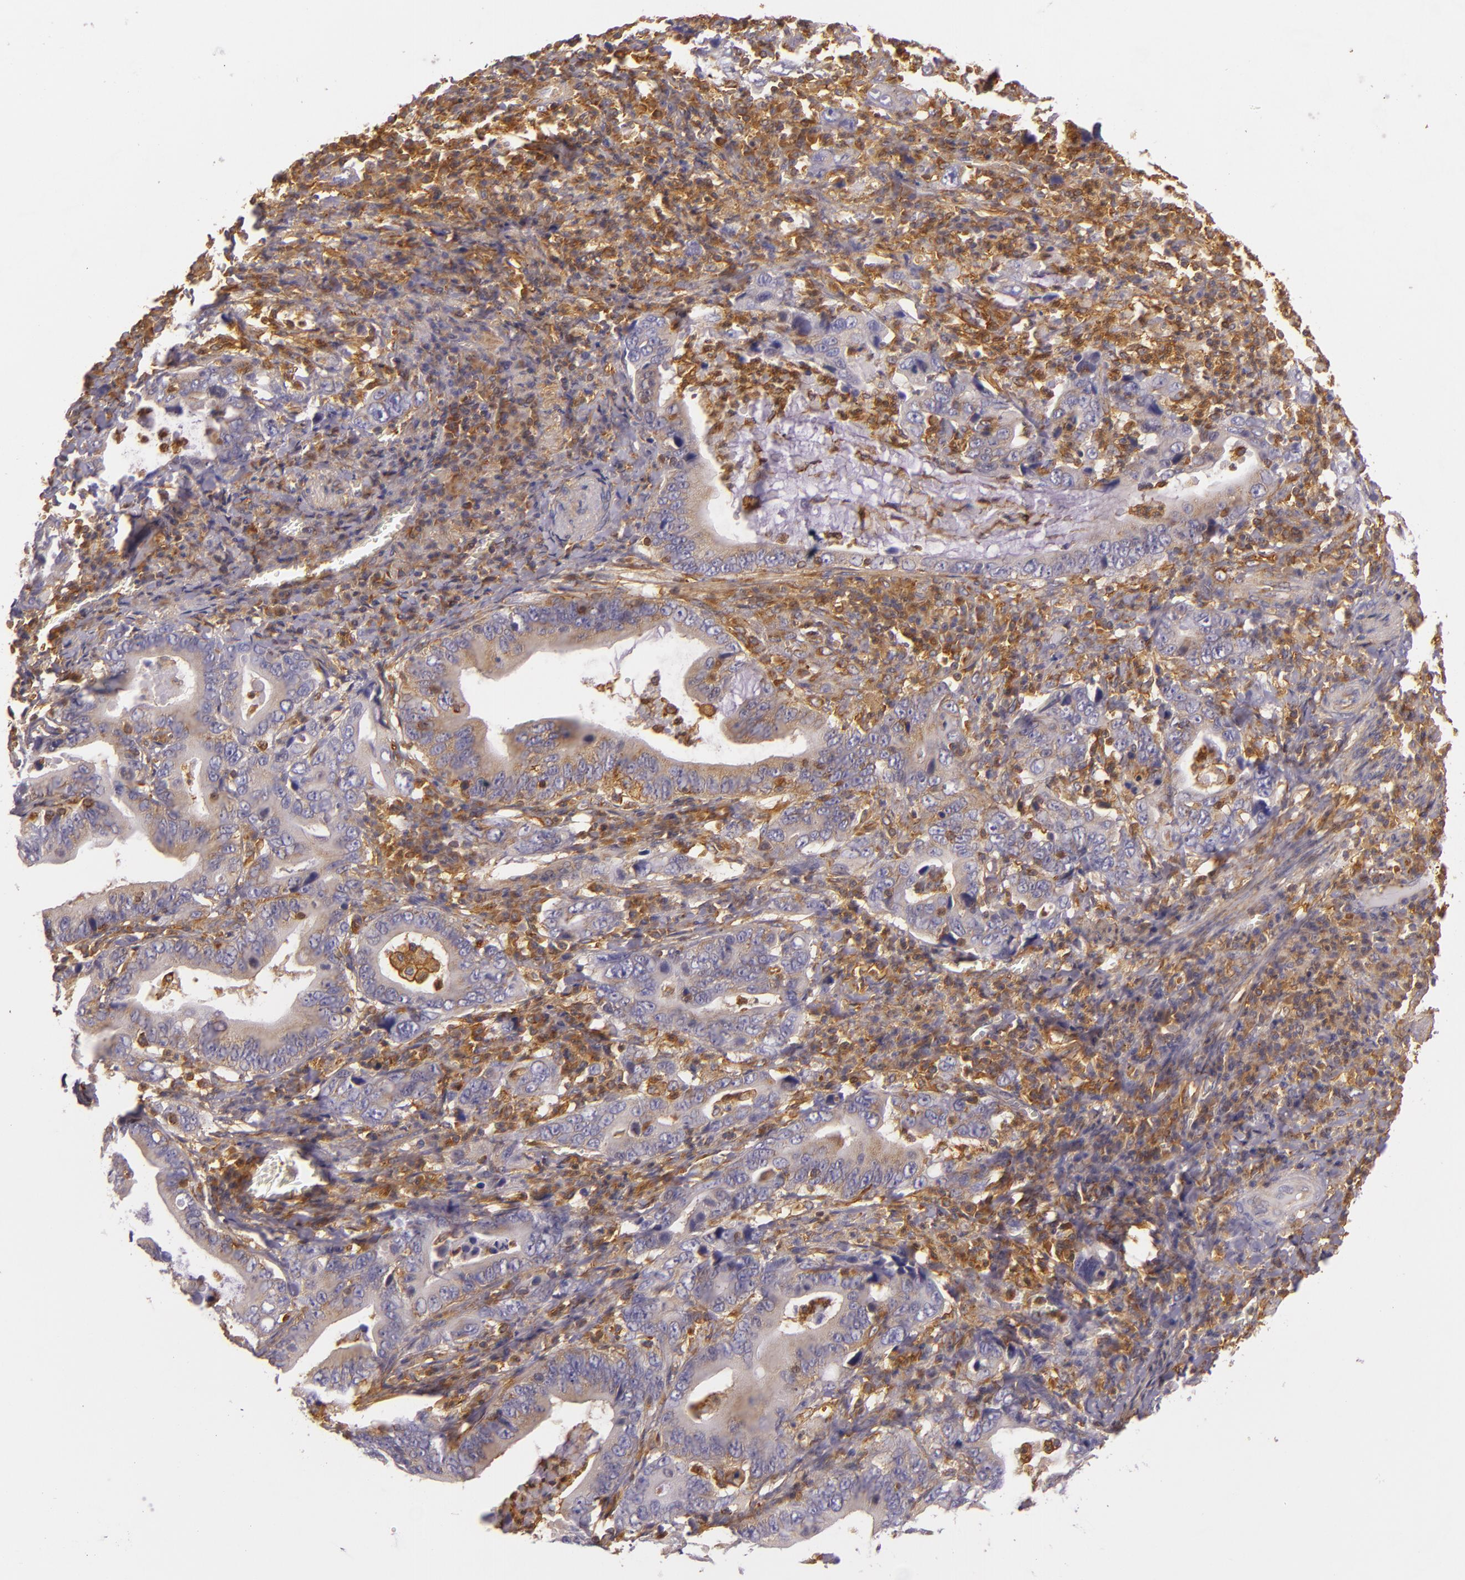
{"staining": {"intensity": "moderate", "quantity": "25%-75%", "location": "cytoplasmic/membranous"}, "tissue": "stomach cancer", "cell_type": "Tumor cells", "image_type": "cancer", "snomed": [{"axis": "morphology", "description": "Adenocarcinoma, NOS"}, {"axis": "topography", "description": "Stomach, upper"}], "caption": "Immunohistochemical staining of human adenocarcinoma (stomach) displays medium levels of moderate cytoplasmic/membranous expression in about 25%-75% of tumor cells. The protein of interest is shown in brown color, while the nuclei are stained blue.", "gene": "TLN1", "patient": {"sex": "male", "age": 63}}